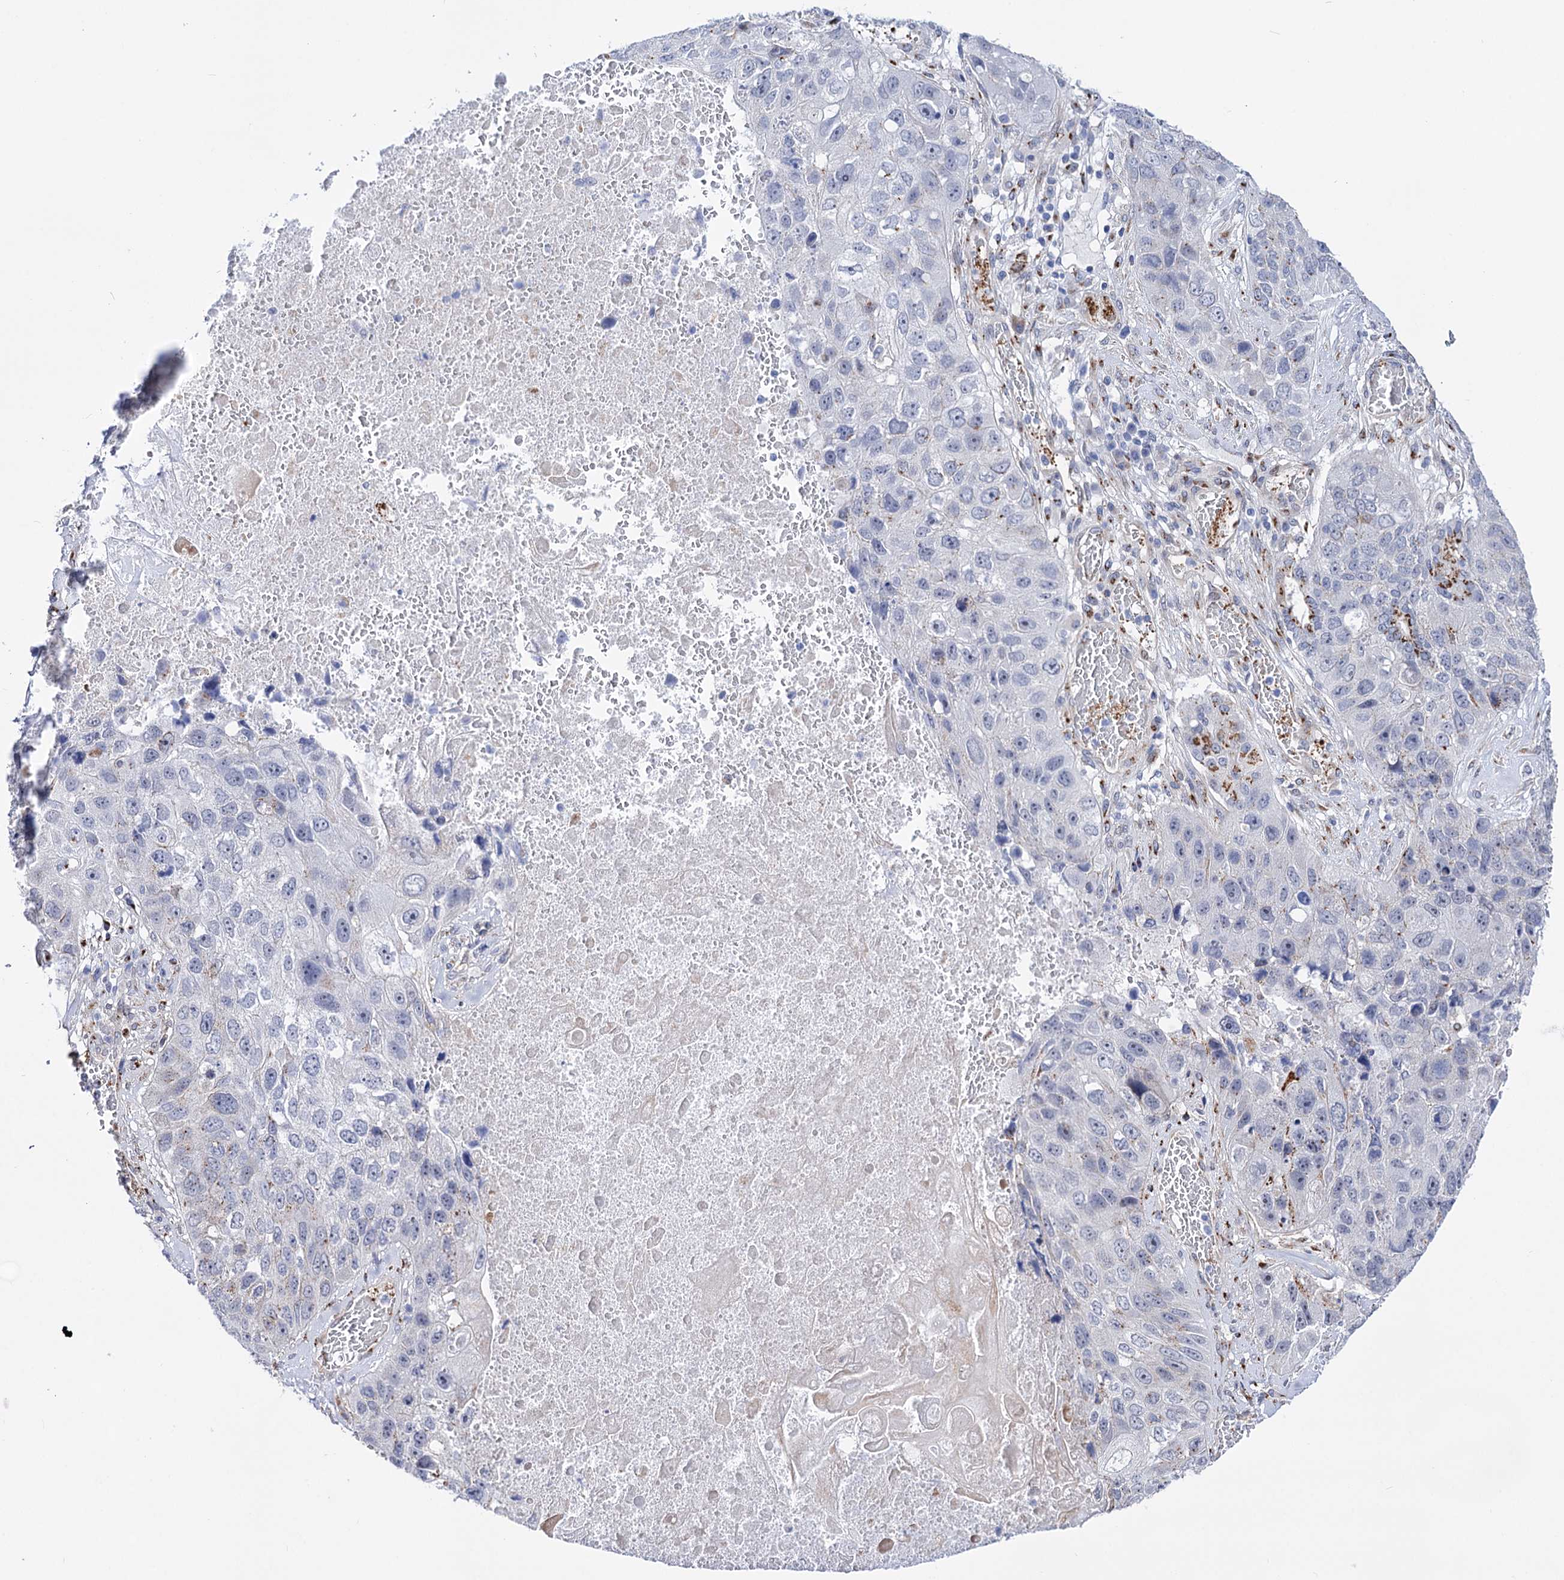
{"staining": {"intensity": "moderate", "quantity": "<25%", "location": "cytoplasmic/membranous"}, "tissue": "lung cancer", "cell_type": "Tumor cells", "image_type": "cancer", "snomed": [{"axis": "morphology", "description": "Squamous cell carcinoma, NOS"}, {"axis": "topography", "description": "Lung"}], "caption": "Immunohistochemical staining of human lung squamous cell carcinoma reveals moderate cytoplasmic/membranous protein staining in about <25% of tumor cells.", "gene": "C11orf96", "patient": {"sex": "male", "age": 61}}